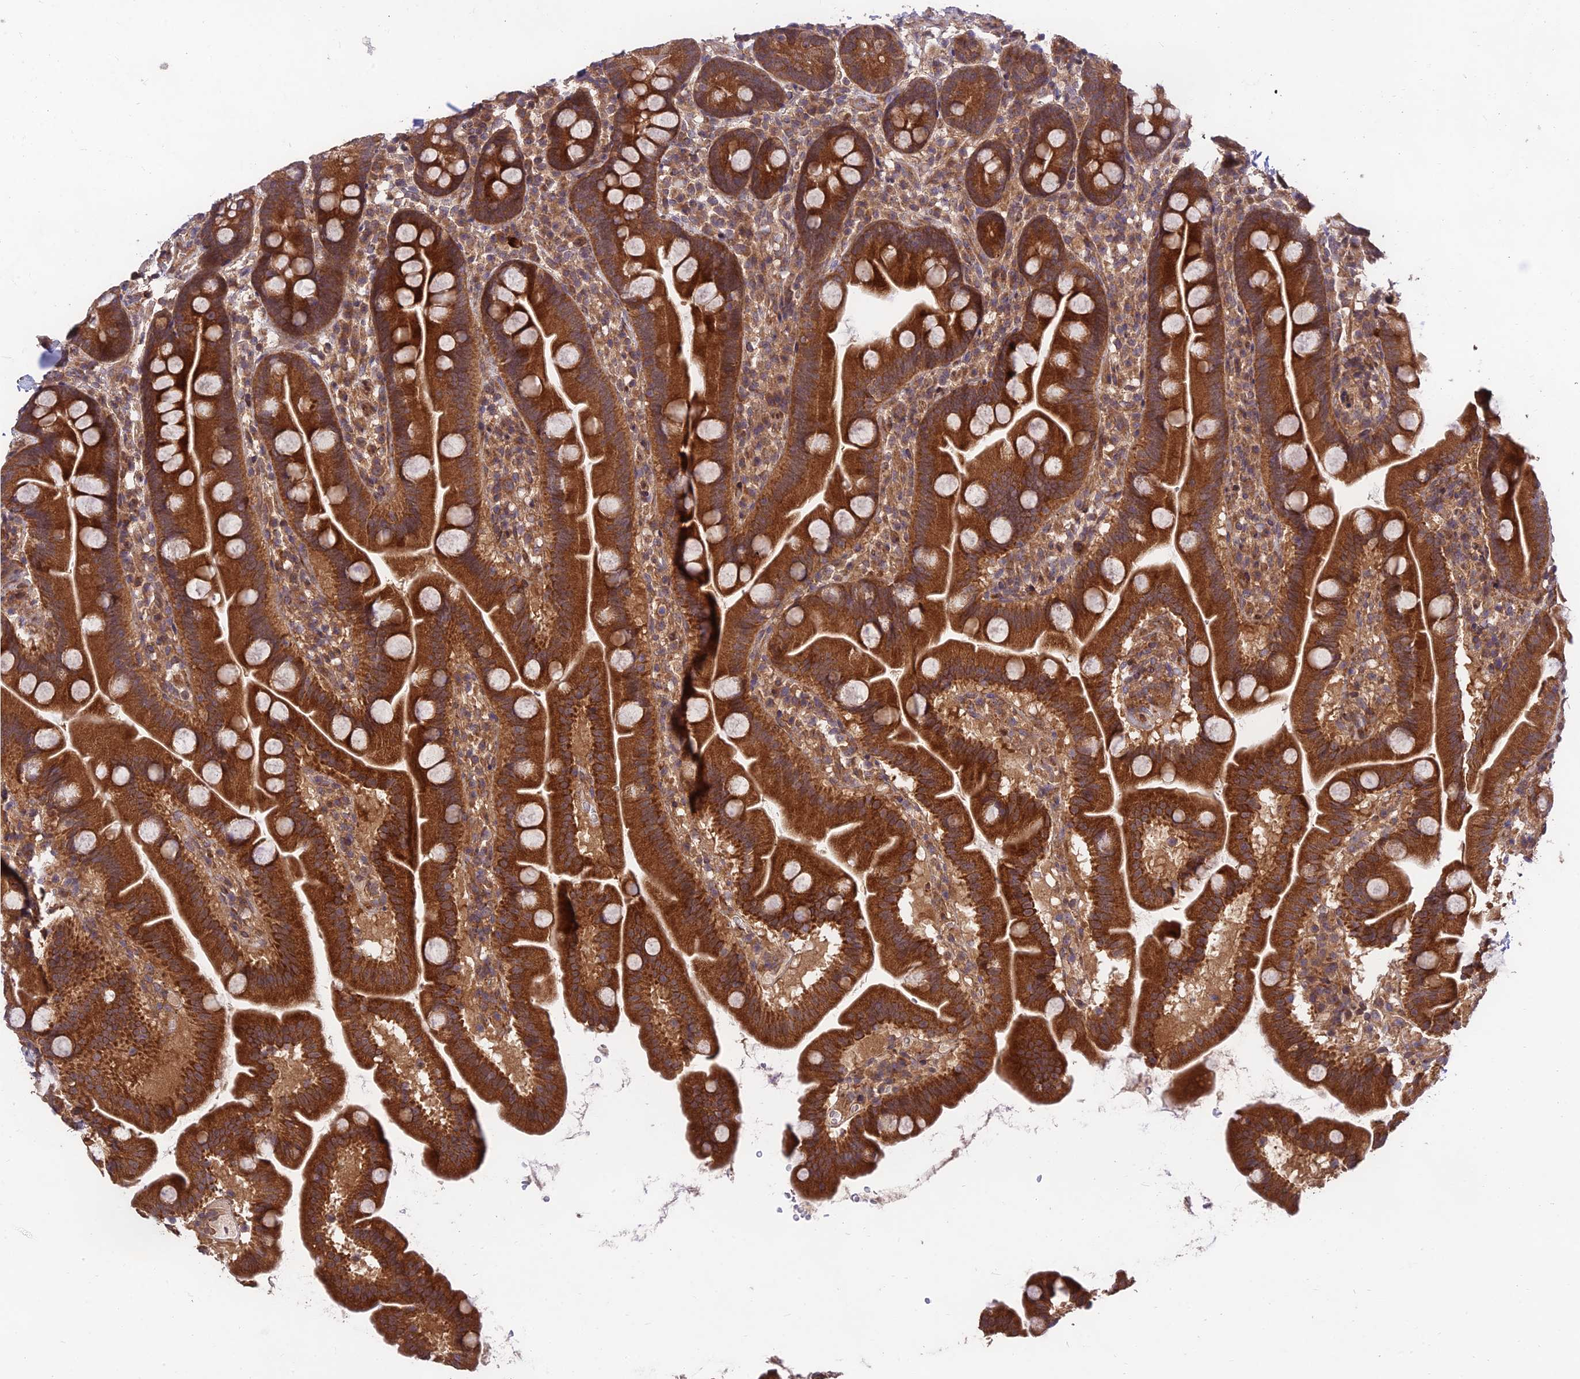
{"staining": {"intensity": "strong", "quantity": ">75%", "location": "cytoplasmic/membranous"}, "tissue": "small intestine", "cell_type": "Glandular cells", "image_type": "normal", "snomed": [{"axis": "morphology", "description": "Normal tissue, NOS"}, {"axis": "topography", "description": "Small intestine"}], "caption": "Immunohistochemistry (IHC) micrograph of benign small intestine: human small intestine stained using immunohistochemistry (IHC) demonstrates high levels of strong protein expression localized specifically in the cytoplasmic/membranous of glandular cells, appearing as a cytoplasmic/membranous brown color.", "gene": "MKKS", "patient": {"sex": "female", "age": 68}}